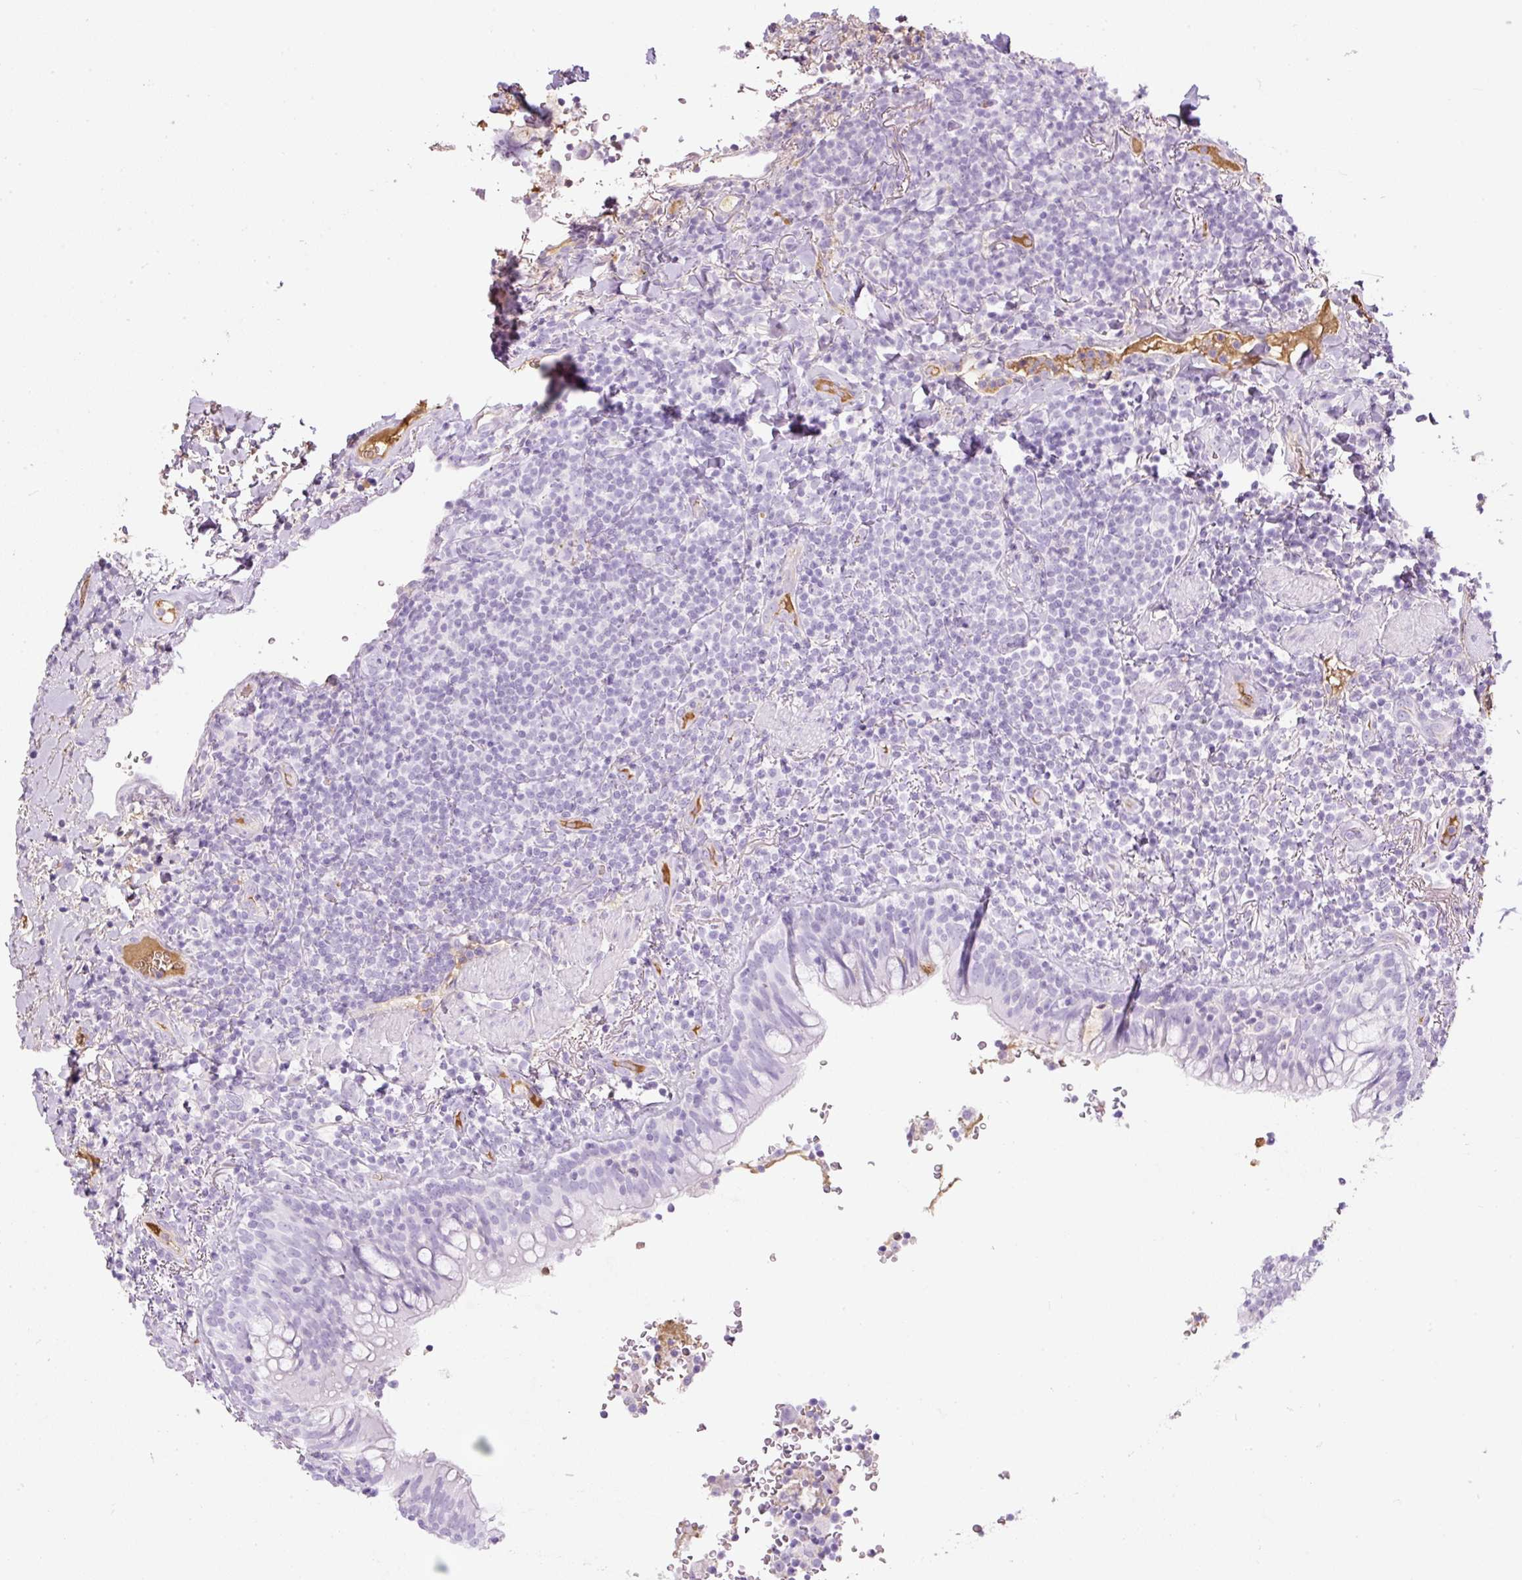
{"staining": {"intensity": "negative", "quantity": "none", "location": "none"}, "tissue": "lymphoma", "cell_type": "Tumor cells", "image_type": "cancer", "snomed": [{"axis": "morphology", "description": "Malignant lymphoma, non-Hodgkin's type, Low grade"}, {"axis": "topography", "description": "Lung"}], "caption": "Malignant lymphoma, non-Hodgkin's type (low-grade) was stained to show a protein in brown. There is no significant expression in tumor cells.", "gene": "APOA1", "patient": {"sex": "female", "age": 71}}